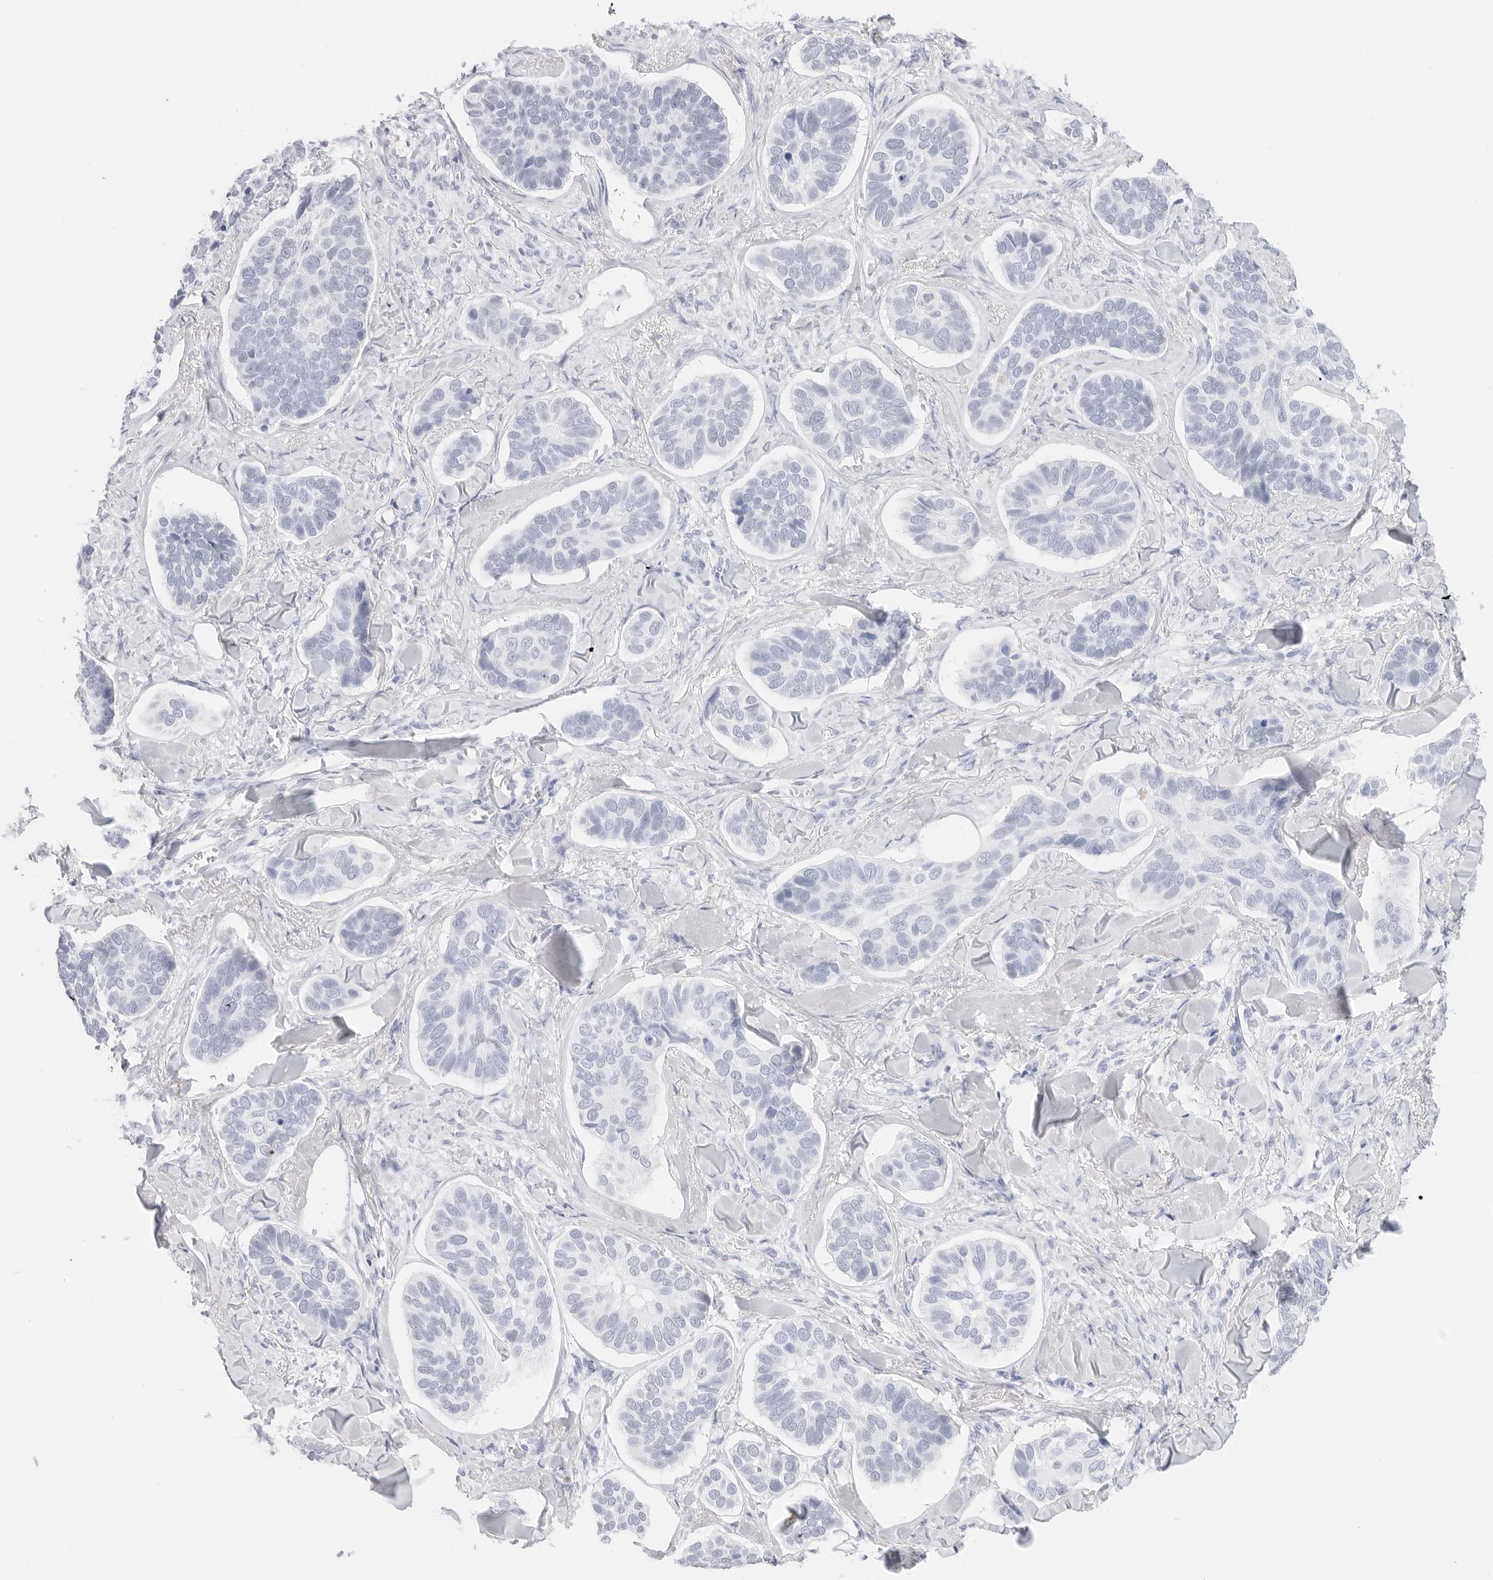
{"staining": {"intensity": "negative", "quantity": "none", "location": "none"}, "tissue": "skin cancer", "cell_type": "Tumor cells", "image_type": "cancer", "snomed": [{"axis": "morphology", "description": "Basal cell carcinoma"}, {"axis": "topography", "description": "Skin"}], "caption": "This is an immunohistochemistry (IHC) image of human basal cell carcinoma (skin). There is no expression in tumor cells.", "gene": "TFF2", "patient": {"sex": "male", "age": 62}}